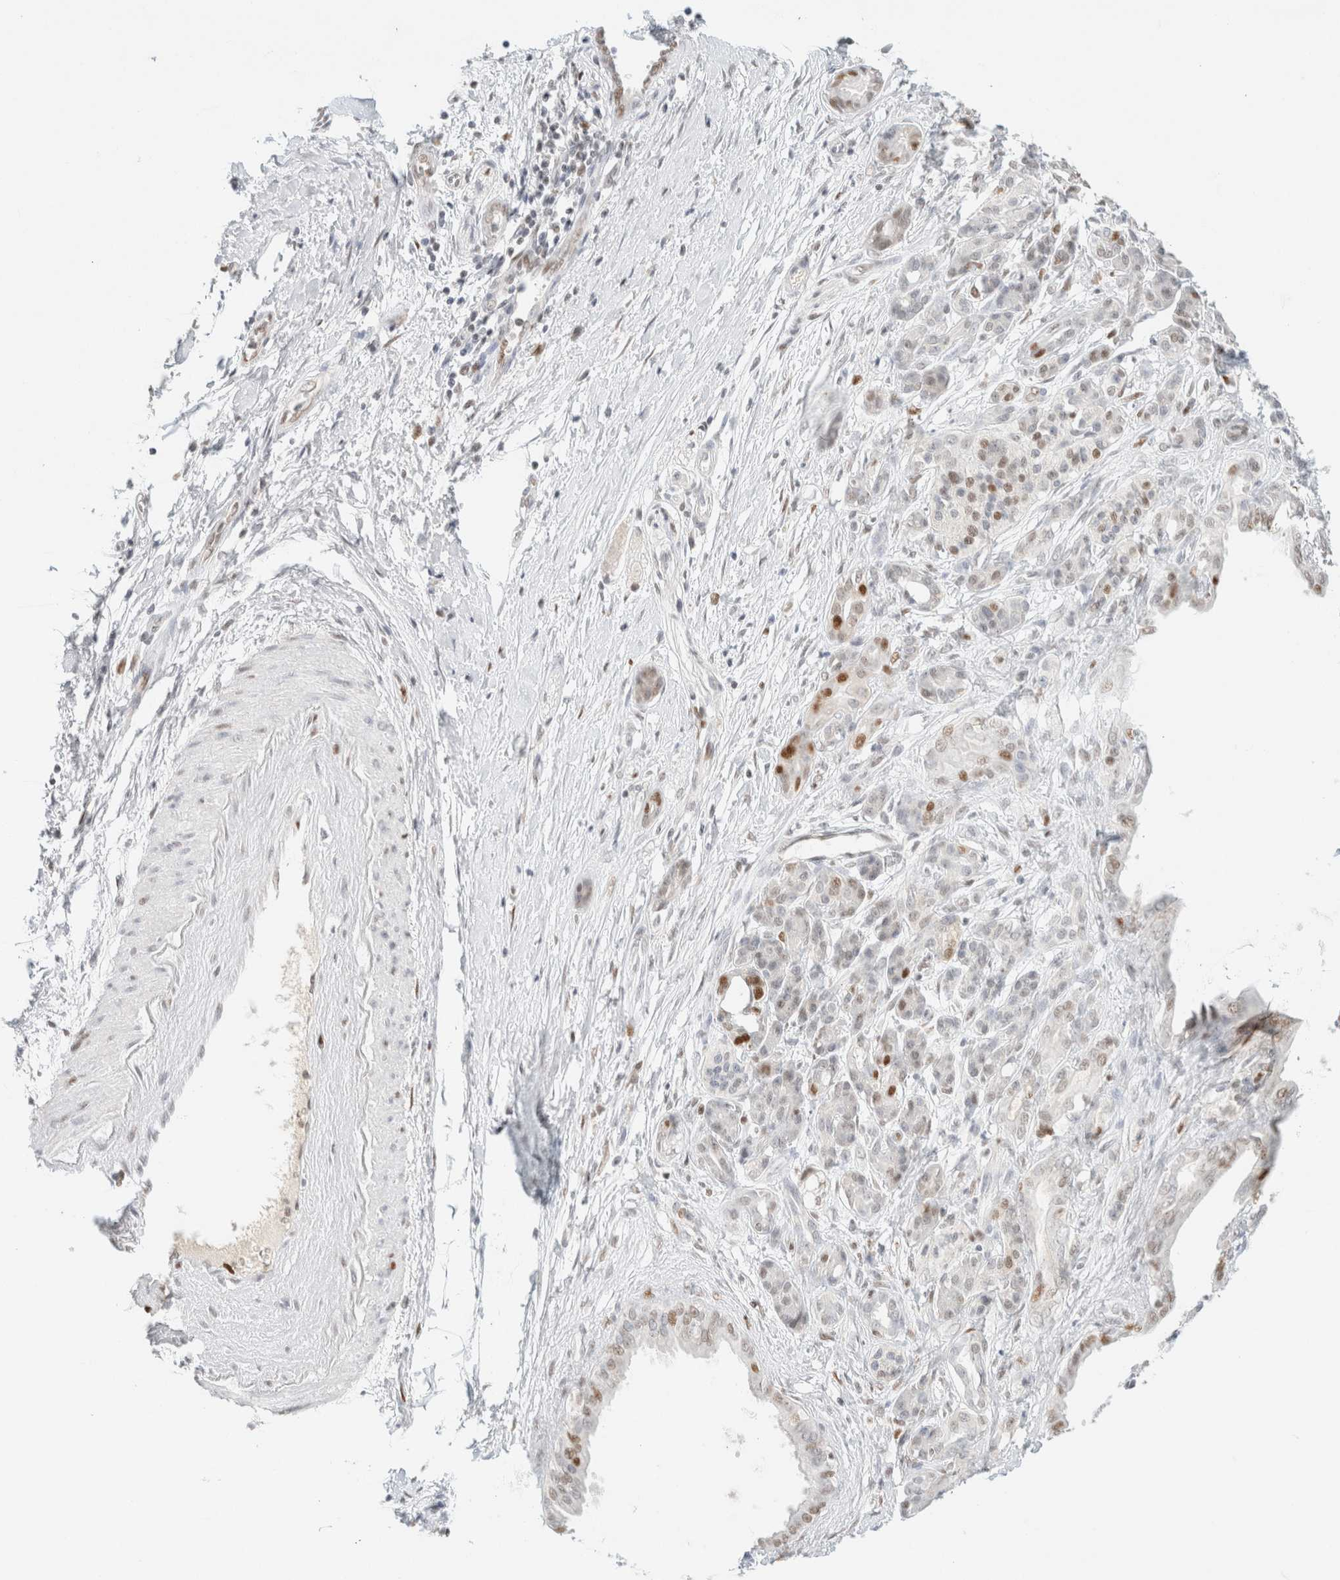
{"staining": {"intensity": "moderate", "quantity": "<25%", "location": "nuclear"}, "tissue": "pancreatic cancer", "cell_type": "Tumor cells", "image_type": "cancer", "snomed": [{"axis": "morphology", "description": "Adenocarcinoma, NOS"}, {"axis": "topography", "description": "Pancreas"}], "caption": "Protein staining of adenocarcinoma (pancreatic) tissue demonstrates moderate nuclear positivity in about <25% of tumor cells.", "gene": "DDB2", "patient": {"sex": "male", "age": 59}}